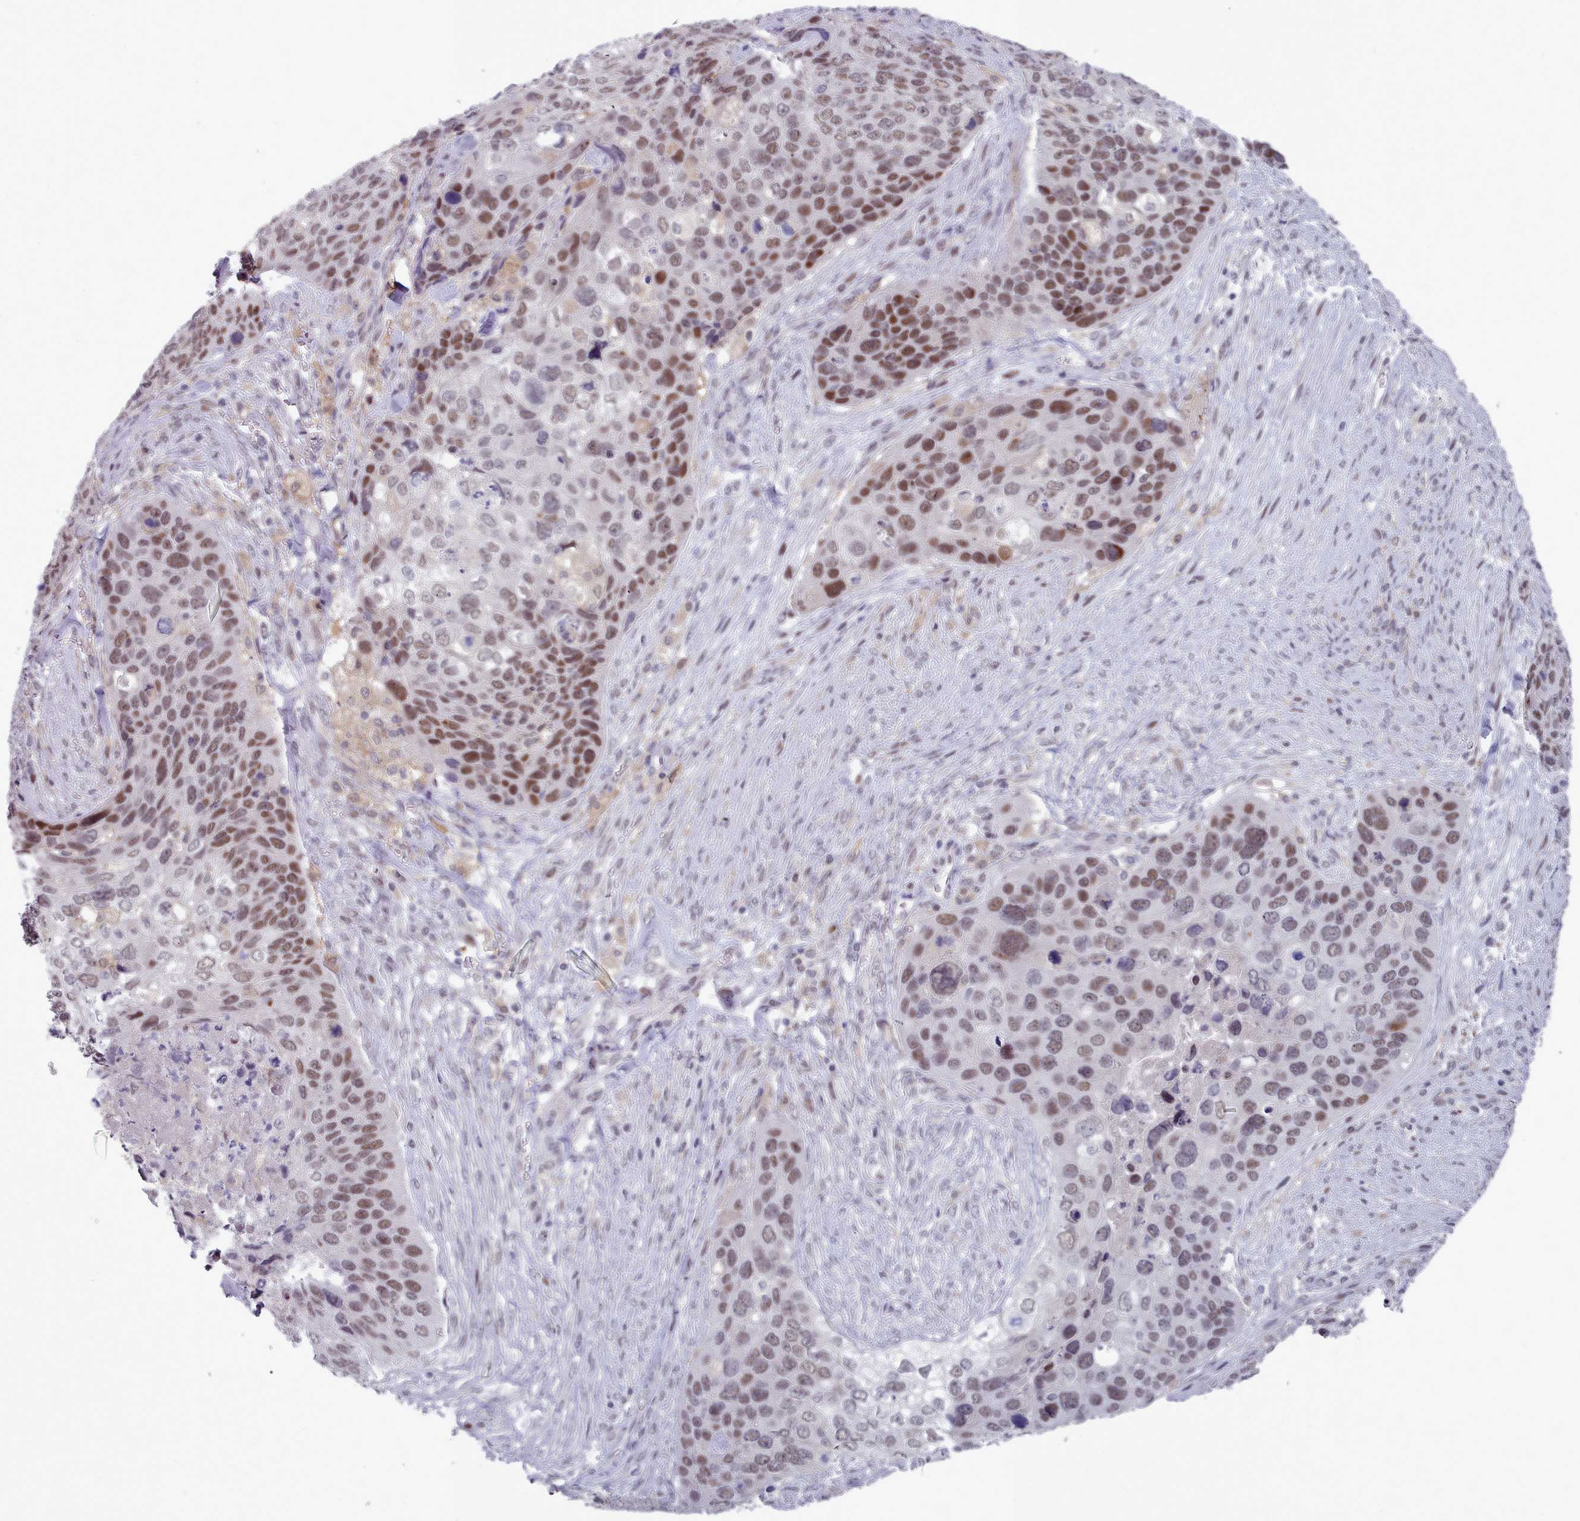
{"staining": {"intensity": "moderate", "quantity": ">75%", "location": "nuclear"}, "tissue": "skin cancer", "cell_type": "Tumor cells", "image_type": "cancer", "snomed": [{"axis": "morphology", "description": "Basal cell carcinoma"}, {"axis": "topography", "description": "Skin"}], "caption": "This is a micrograph of immunohistochemistry (IHC) staining of basal cell carcinoma (skin), which shows moderate positivity in the nuclear of tumor cells.", "gene": "GINS1", "patient": {"sex": "female", "age": 74}}